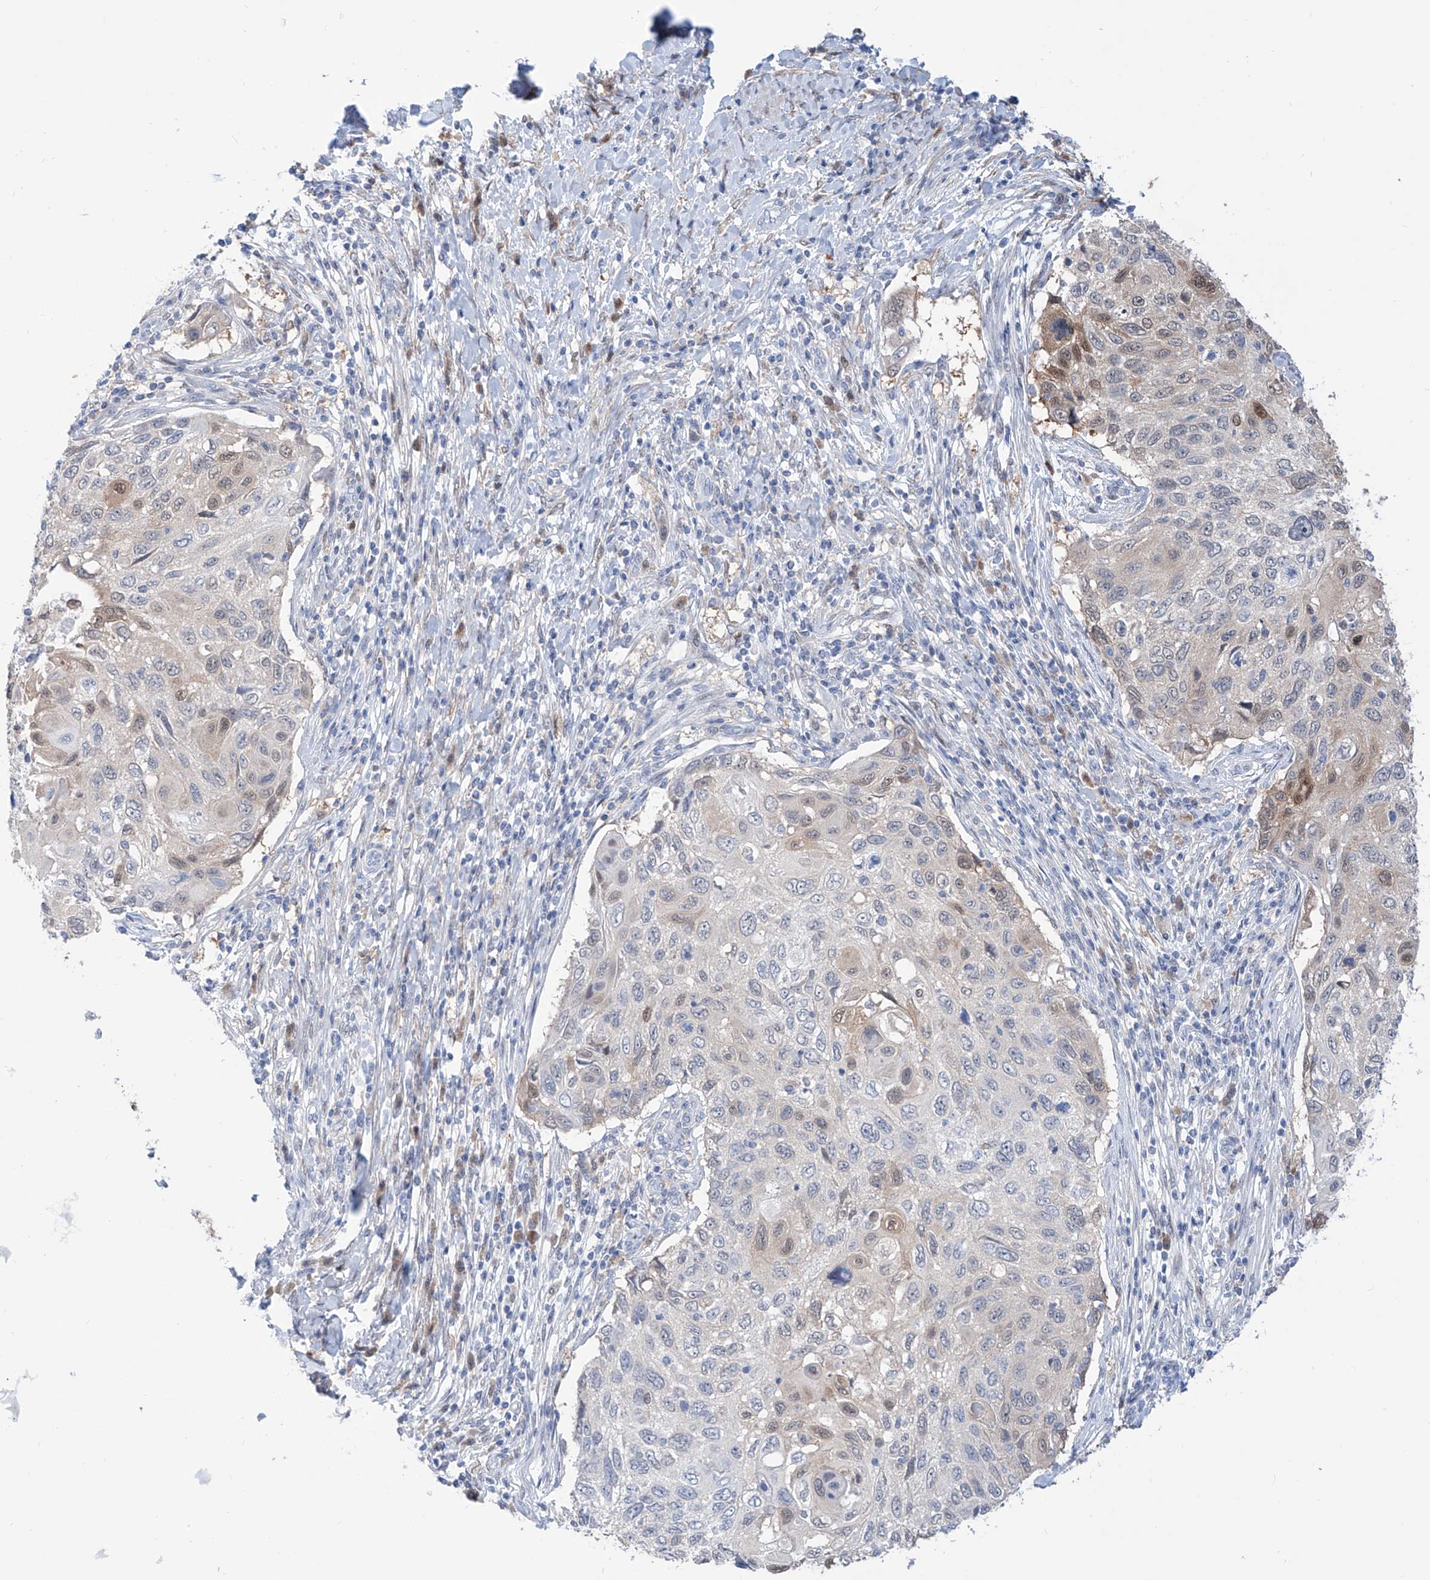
{"staining": {"intensity": "weak", "quantity": "<25%", "location": "nuclear"}, "tissue": "cervical cancer", "cell_type": "Tumor cells", "image_type": "cancer", "snomed": [{"axis": "morphology", "description": "Squamous cell carcinoma, NOS"}, {"axis": "topography", "description": "Cervix"}], "caption": "A photomicrograph of cervical squamous cell carcinoma stained for a protein exhibits no brown staining in tumor cells.", "gene": "PDXK", "patient": {"sex": "female", "age": 70}}